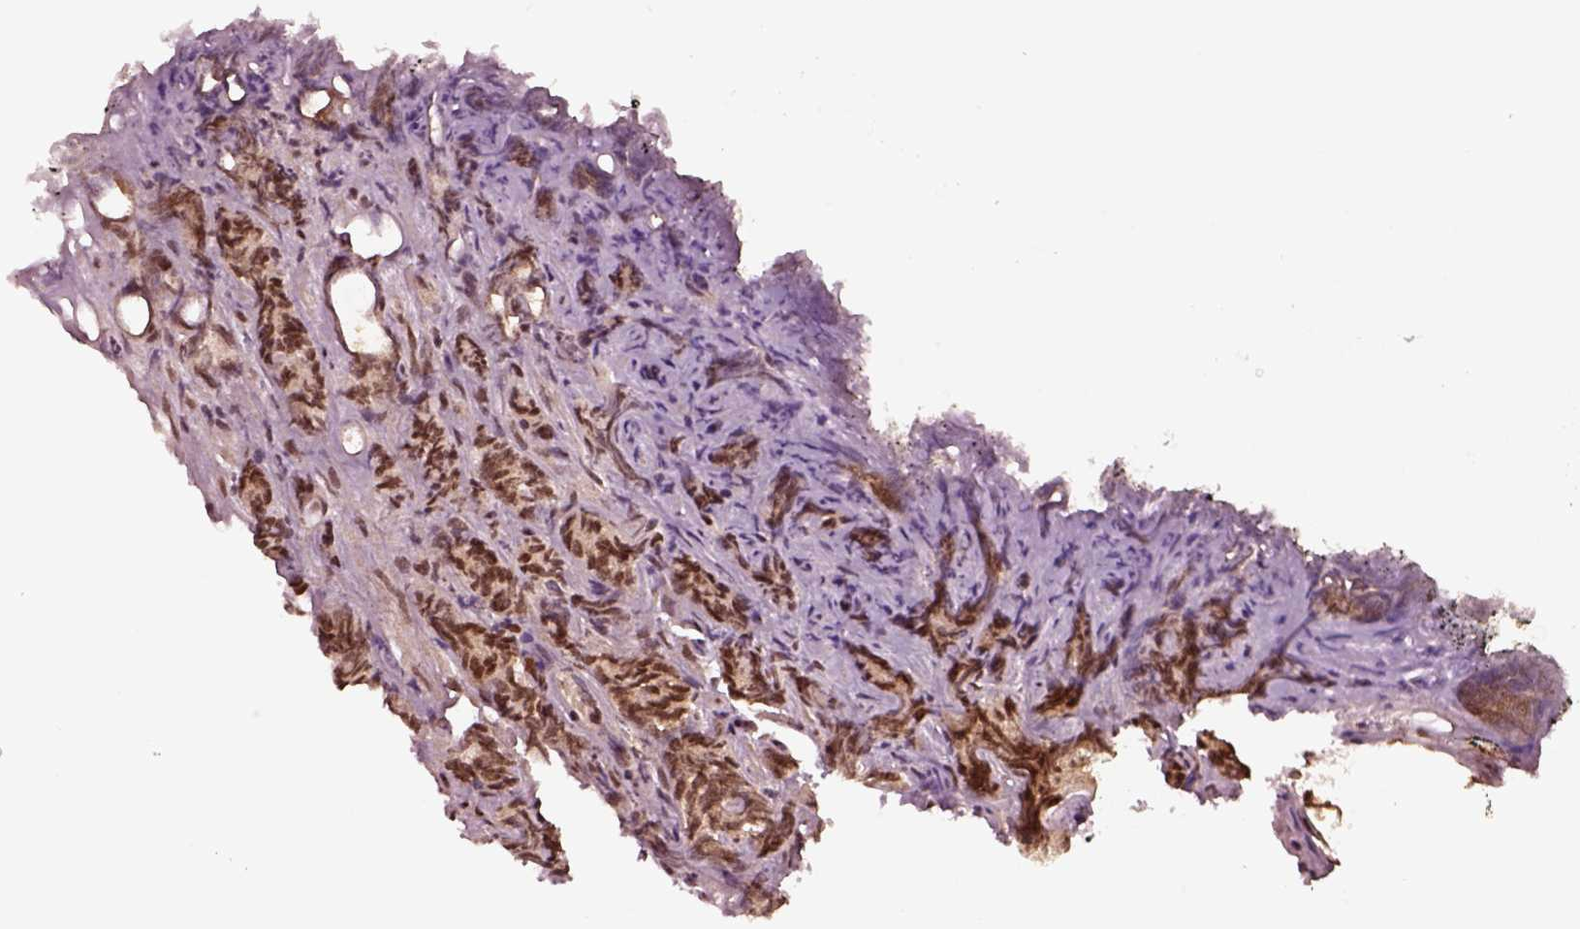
{"staining": {"intensity": "strong", "quantity": ">75%", "location": "nuclear"}, "tissue": "prostate cancer", "cell_type": "Tumor cells", "image_type": "cancer", "snomed": [{"axis": "morphology", "description": "Adenocarcinoma, High grade"}, {"axis": "topography", "description": "Prostate"}], "caption": "High-grade adenocarcinoma (prostate) stained with DAB (3,3'-diaminobenzidine) immunohistochemistry (IHC) displays high levels of strong nuclear expression in approximately >75% of tumor cells. The staining is performed using DAB brown chromogen to label protein expression. The nuclei are counter-stained blue using hematoxylin.", "gene": "SOX9", "patient": {"sex": "male", "age": 84}}